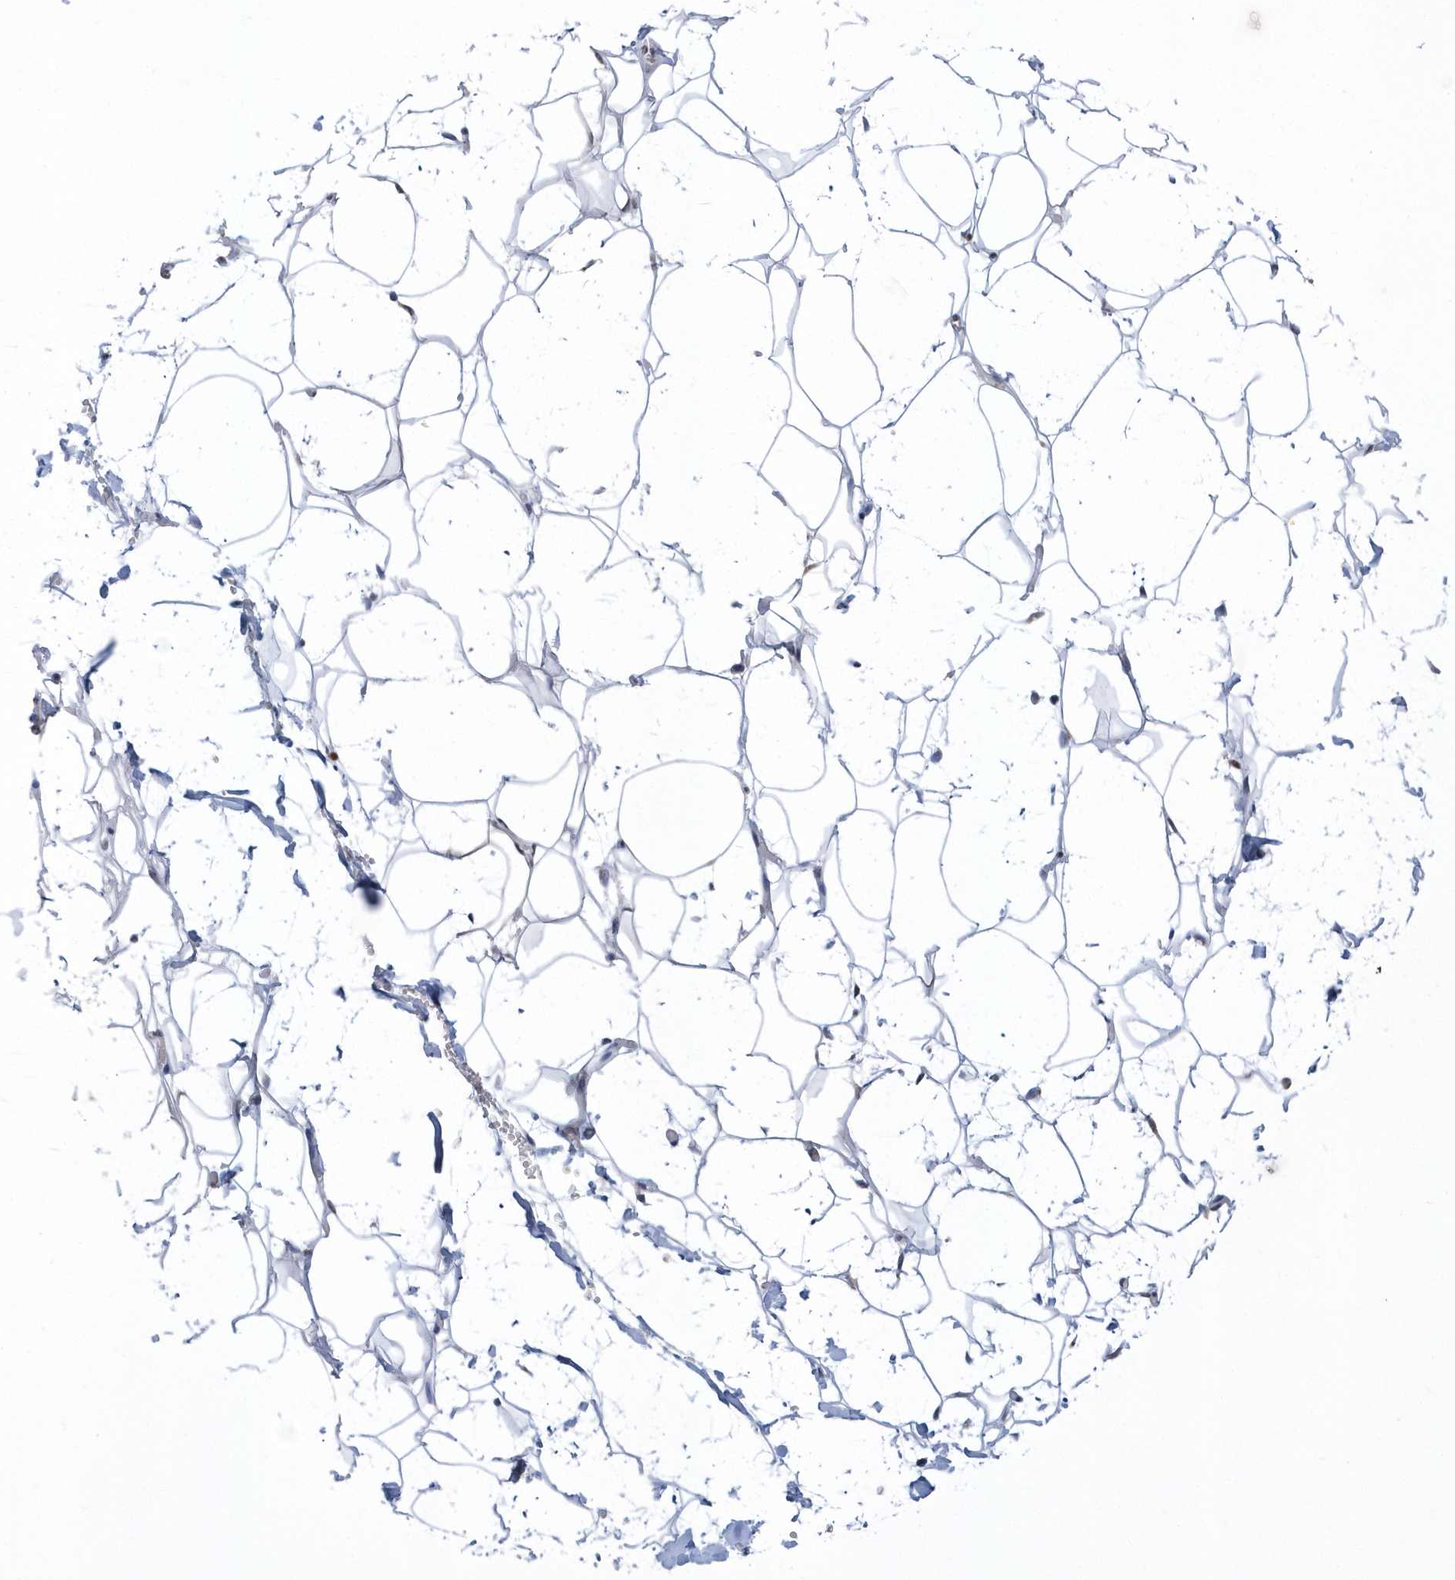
{"staining": {"intensity": "negative", "quantity": "none", "location": "none"}, "tissue": "adipose tissue", "cell_type": "Adipocytes", "image_type": "normal", "snomed": [{"axis": "morphology", "description": "Normal tissue, NOS"}, {"axis": "topography", "description": "Breast"}], "caption": "Adipose tissue was stained to show a protein in brown. There is no significant positivity in adipocytes. The staining is performed using DAB brown chromogen with nuclei counter-stained in using hematoxylin.", "gene": "VWA5B2", "patient": {"sex": "female", "age": 26}}